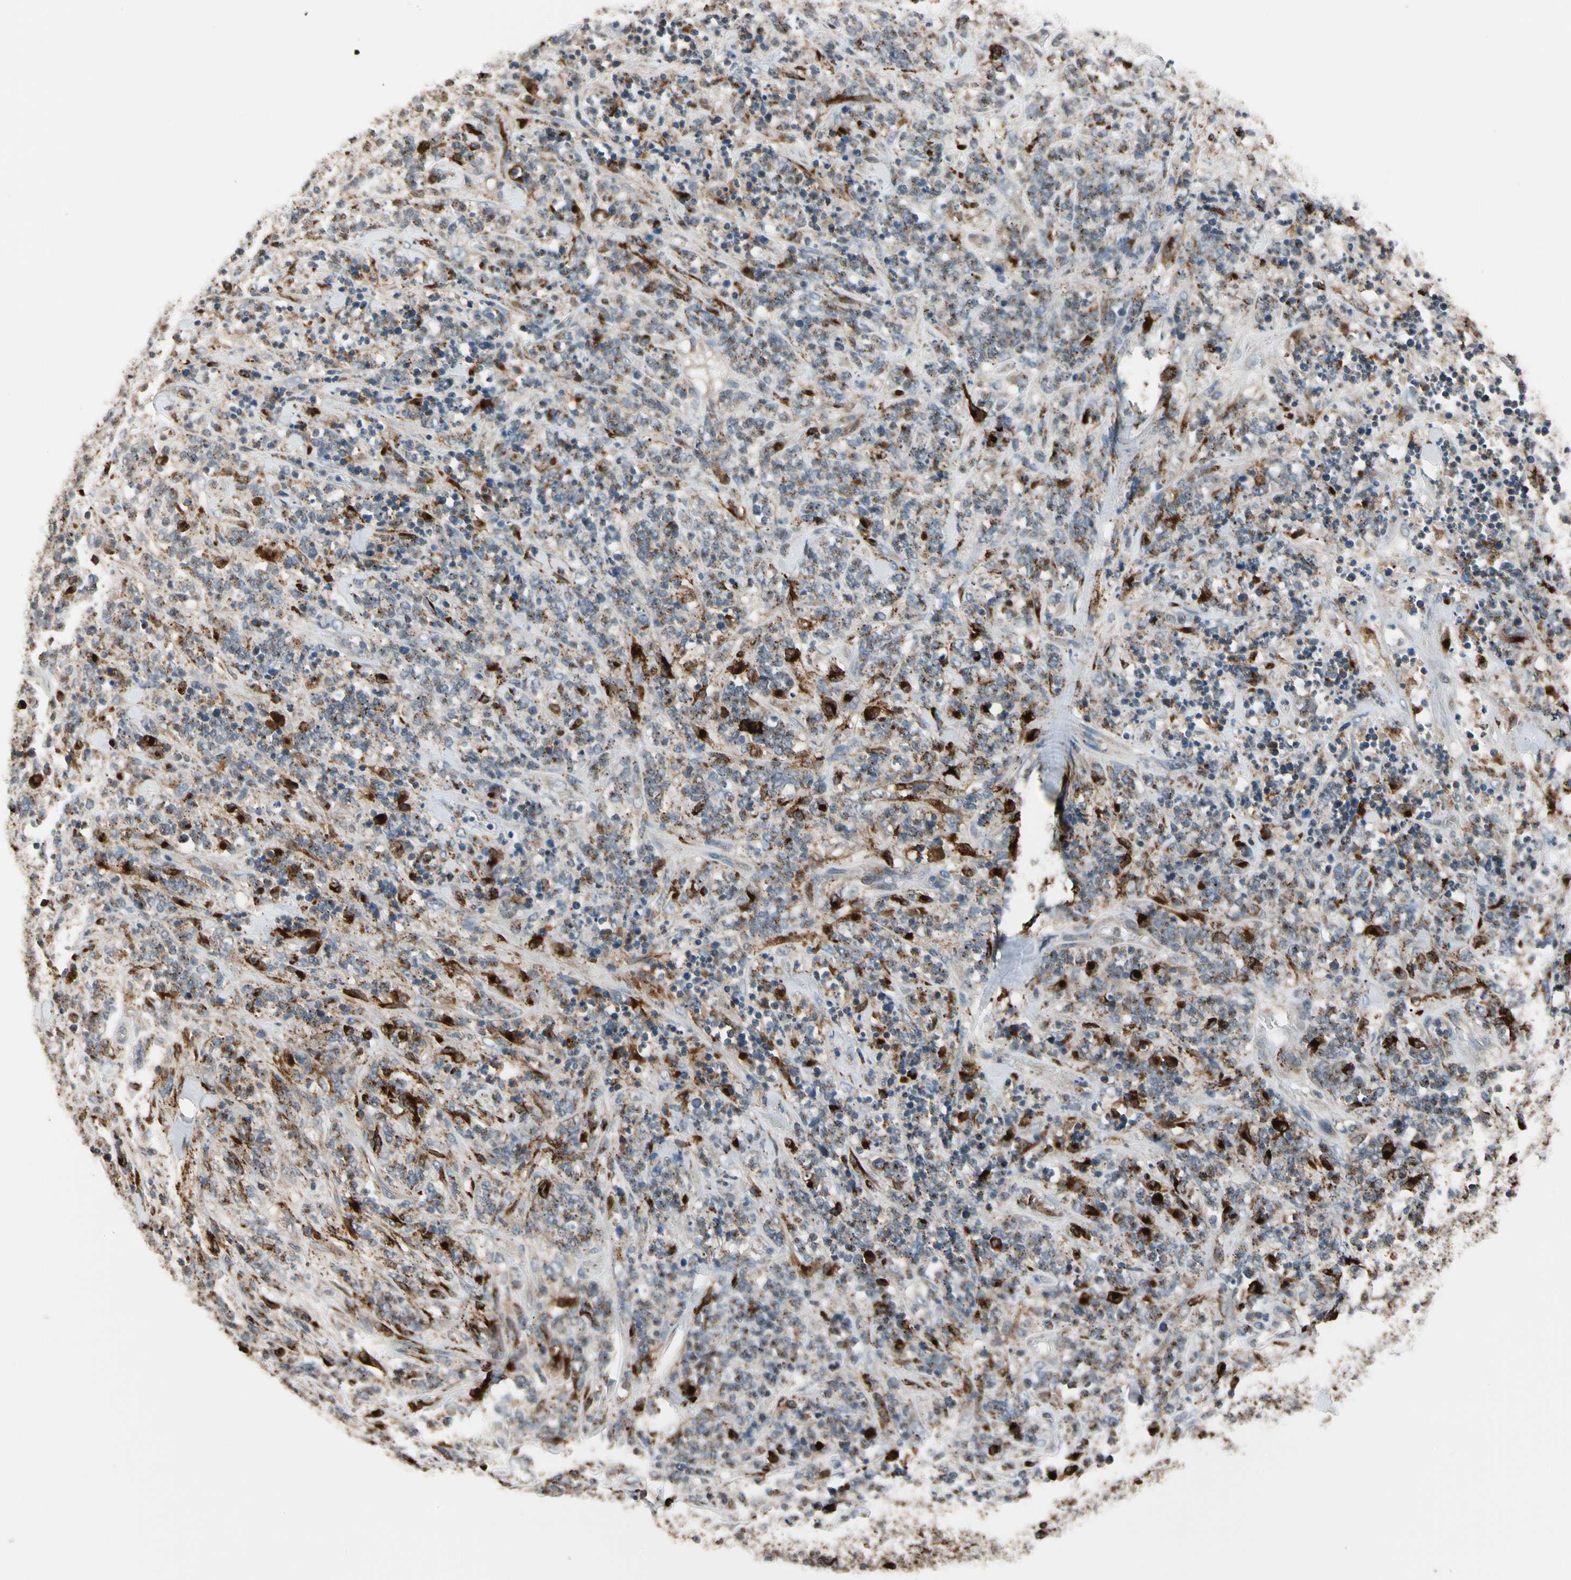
{"staining": {"intensity": "strong", "quantity": "<25%", "location": "cytoplasmic/membranous"}, "tissue": "lymphoma", "cell_type": "Tumor cells", "image_type": "cancer", "snomed": [{"axis": "morphology", "description": "Malignant lymphoma, non-Hodgkin's type, High grade"}, {"axis": "topography", "description": "Soft tissue"}], "caption": "A micrograph of lymphoma stained for a protein demonstrates strong cytoplasmic/membranous brown staining in tumor cells.", "gene": "GM2A", "patient": {"sex": "male", "age": 18}}